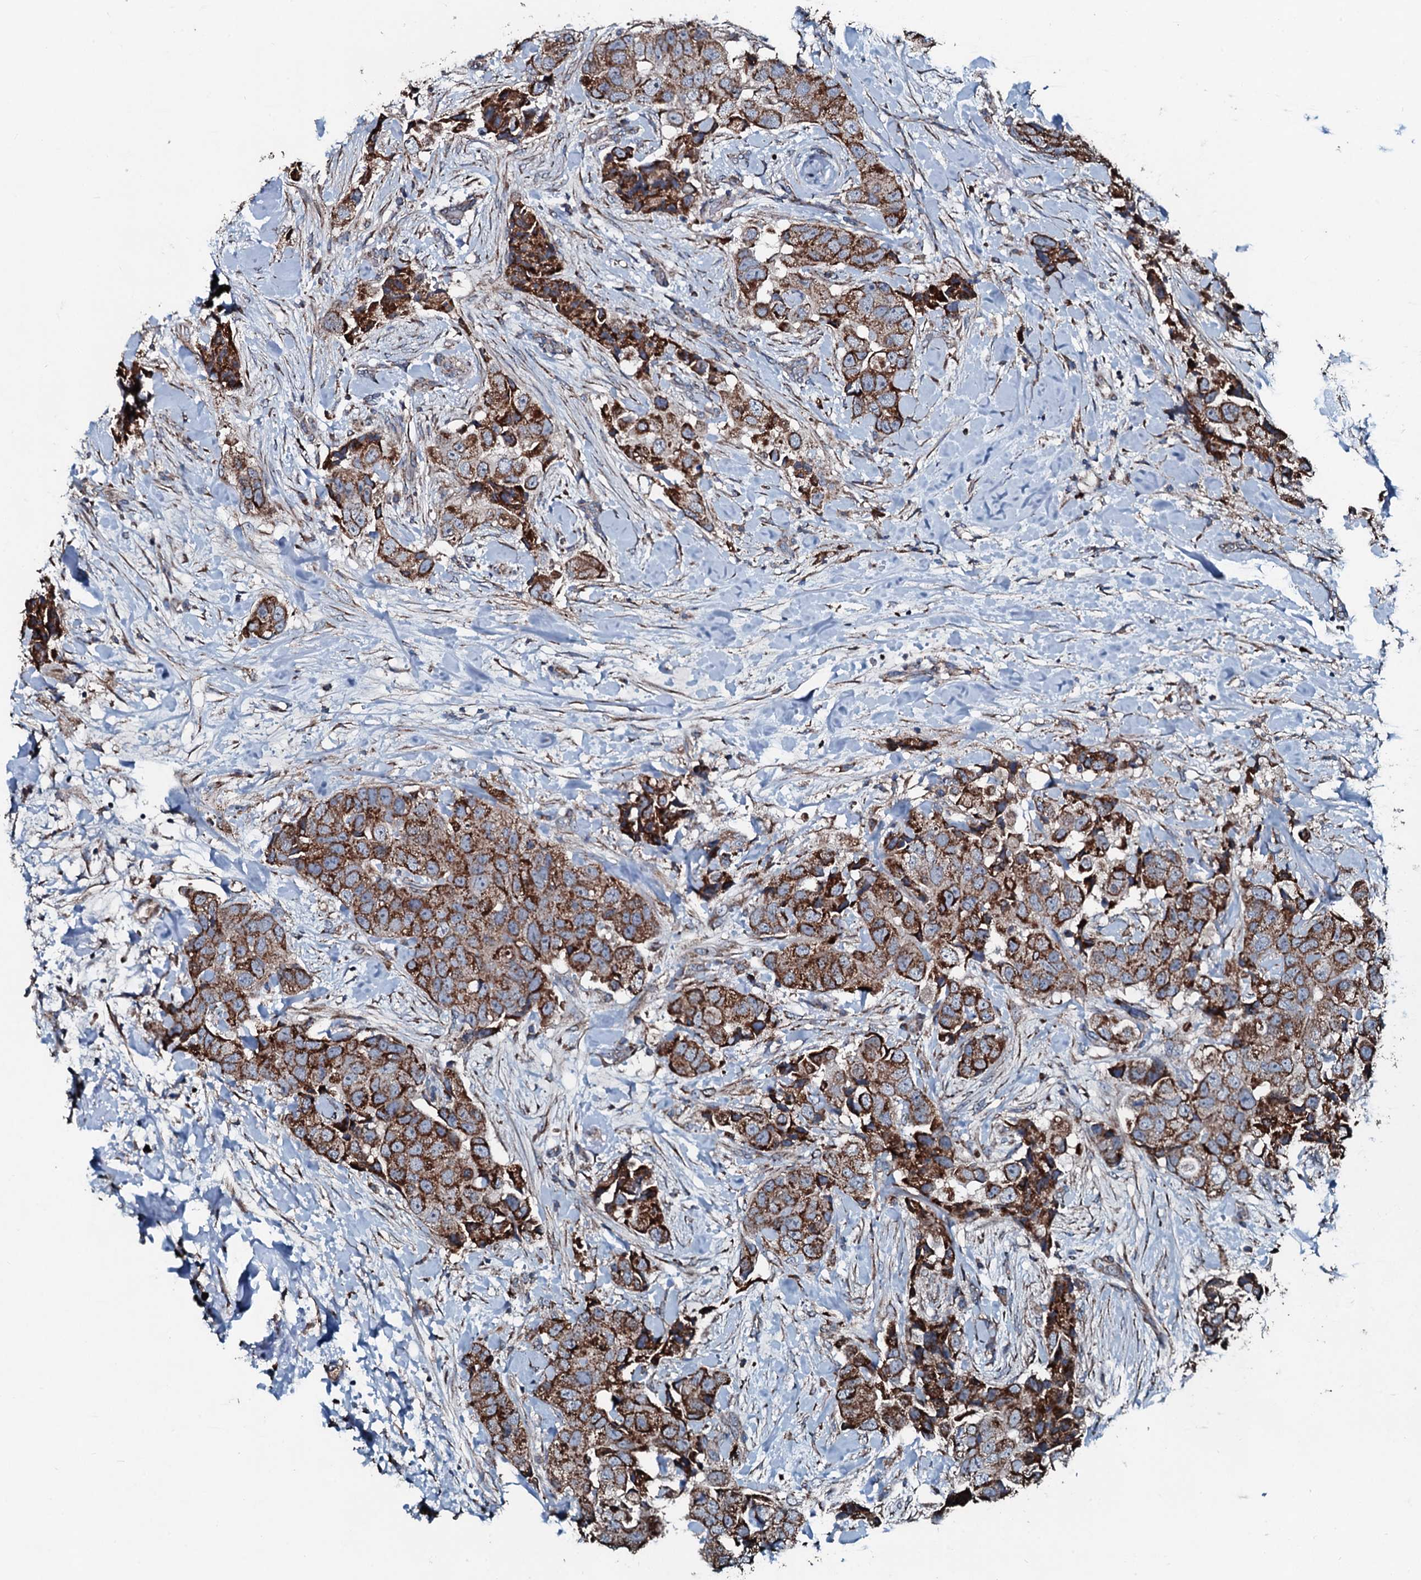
{"staining": {"intensity": "moderate", "quantity": ">75%", "location": "cytoplasmic/membranous"}, "tissue": "breast cancer", "cell_type": "Tumor cells", "image_type": "cancer", "snomed": [{"axis": "morphology", "description": "Normal tissue, NOS"}, {"axis": "morphology", "description": "Duct carcinoma"}, {"axis": "topography", "description": "Breast"}], "caption": "The micrograph reveals staining of breast cancer (intraductal carcinoma), revealing moderate cytoplasmic/membranous protein staining (brown color) within tumor cells.", "gene": "ACSS3", "patient": {"sex": "female", "age": 62}}